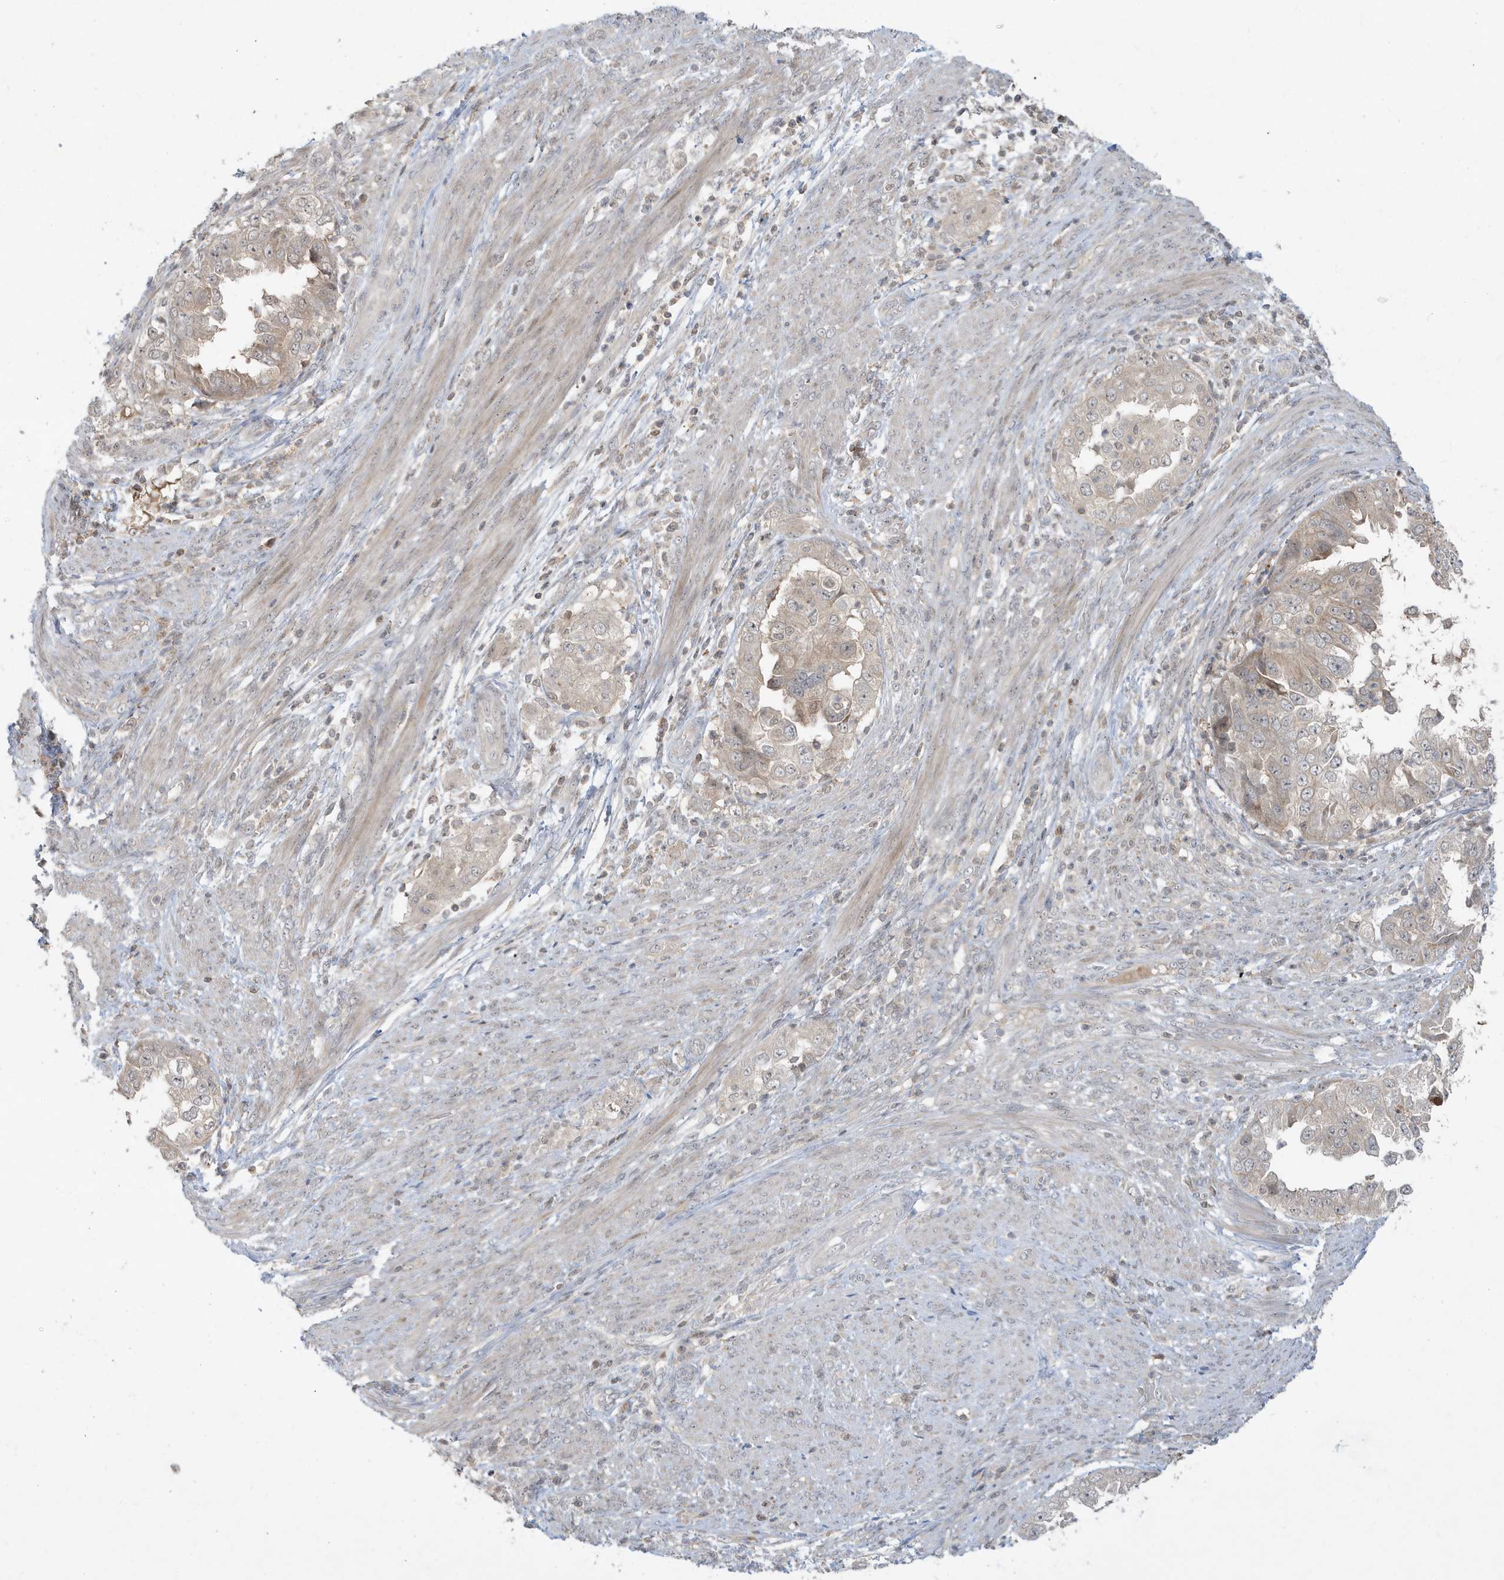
{"staining": {"intensity": "weak", "quantity": "25%-75%", "location": "cytoplasmic/membranous"}, "tissue": "endometrial cancer", "cell_type": "Tumor cells", "image_type": "cancer", "snomed": [{"axis": "morphology", "description": "Adenocarcinoma, NOS"}, {"axis": "topography", "description": "Endometrium"}], "caption": "DAB (3,3'-diaminobenzidine) immunohistochemical staining of endometrial cancer demonstrates weak cytoplasmic/membranous protein expression in approximately 25%-75% of tumor cells.", "gene": "PRRT3", "patient": {"sex": "female", "age": 85}}